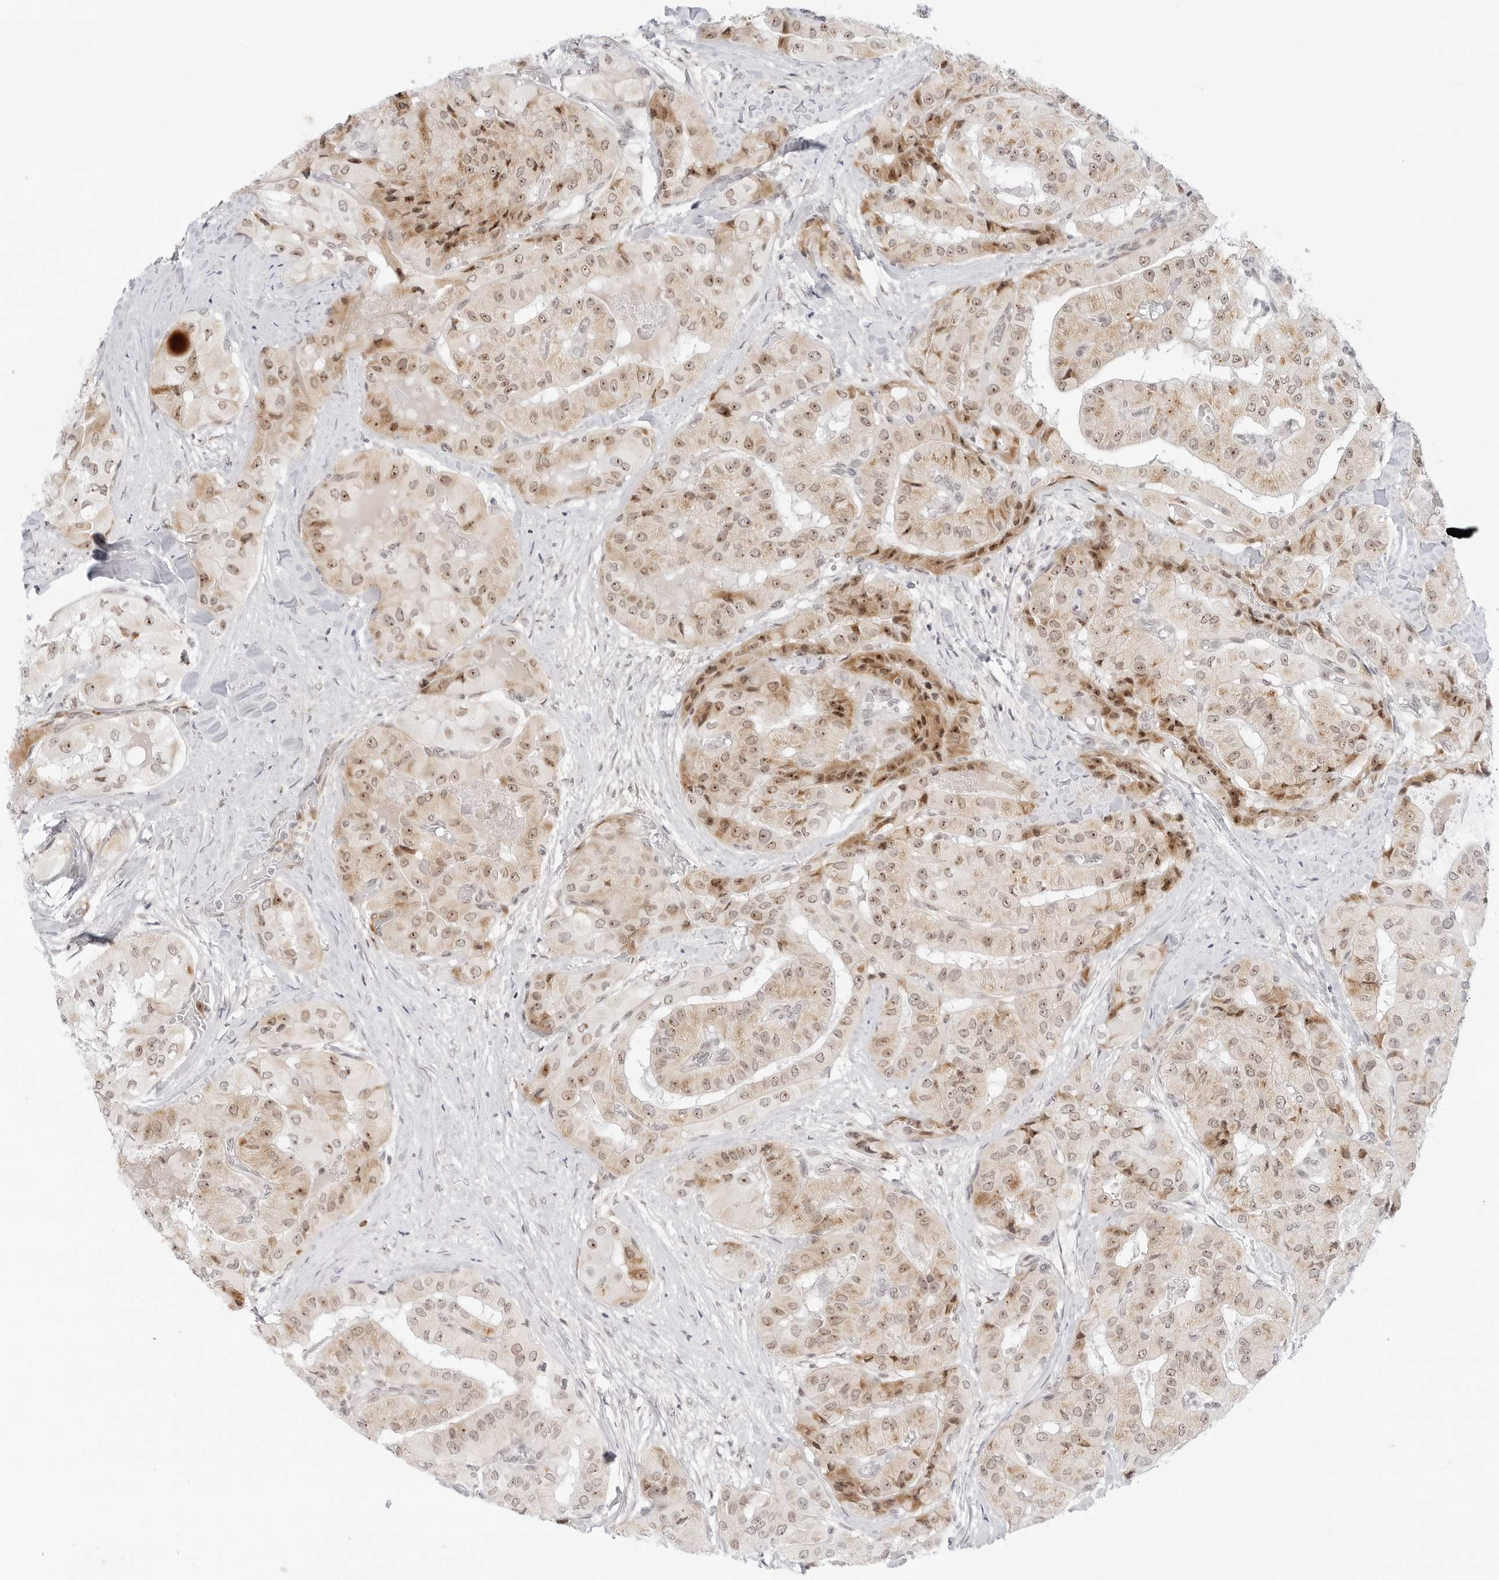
{"staining": {"intensity": "moderate", "quantity": ">75%", "location": "cytoplasmic/membranous,nuclear"}, "tissue": "thyroid cancer", "cell_type": "Tumor cells", "image_type": "cancer", "snomed": [{"axis": "morphology", "description": "Papillary adenocarcinoma, NOS"}, {"axis": "topography", "description": "Thyroid gland"}], "caption": "Immunohistochemical staining of thyroid papillary adenocarcinoma exhibits medium levels of moderate cytoplasmic/membranous and nuclear protein positivity in about >75% of tumor cells.", "gene": "HIPK3", "patient": {"sex": "female", "age": 59}}